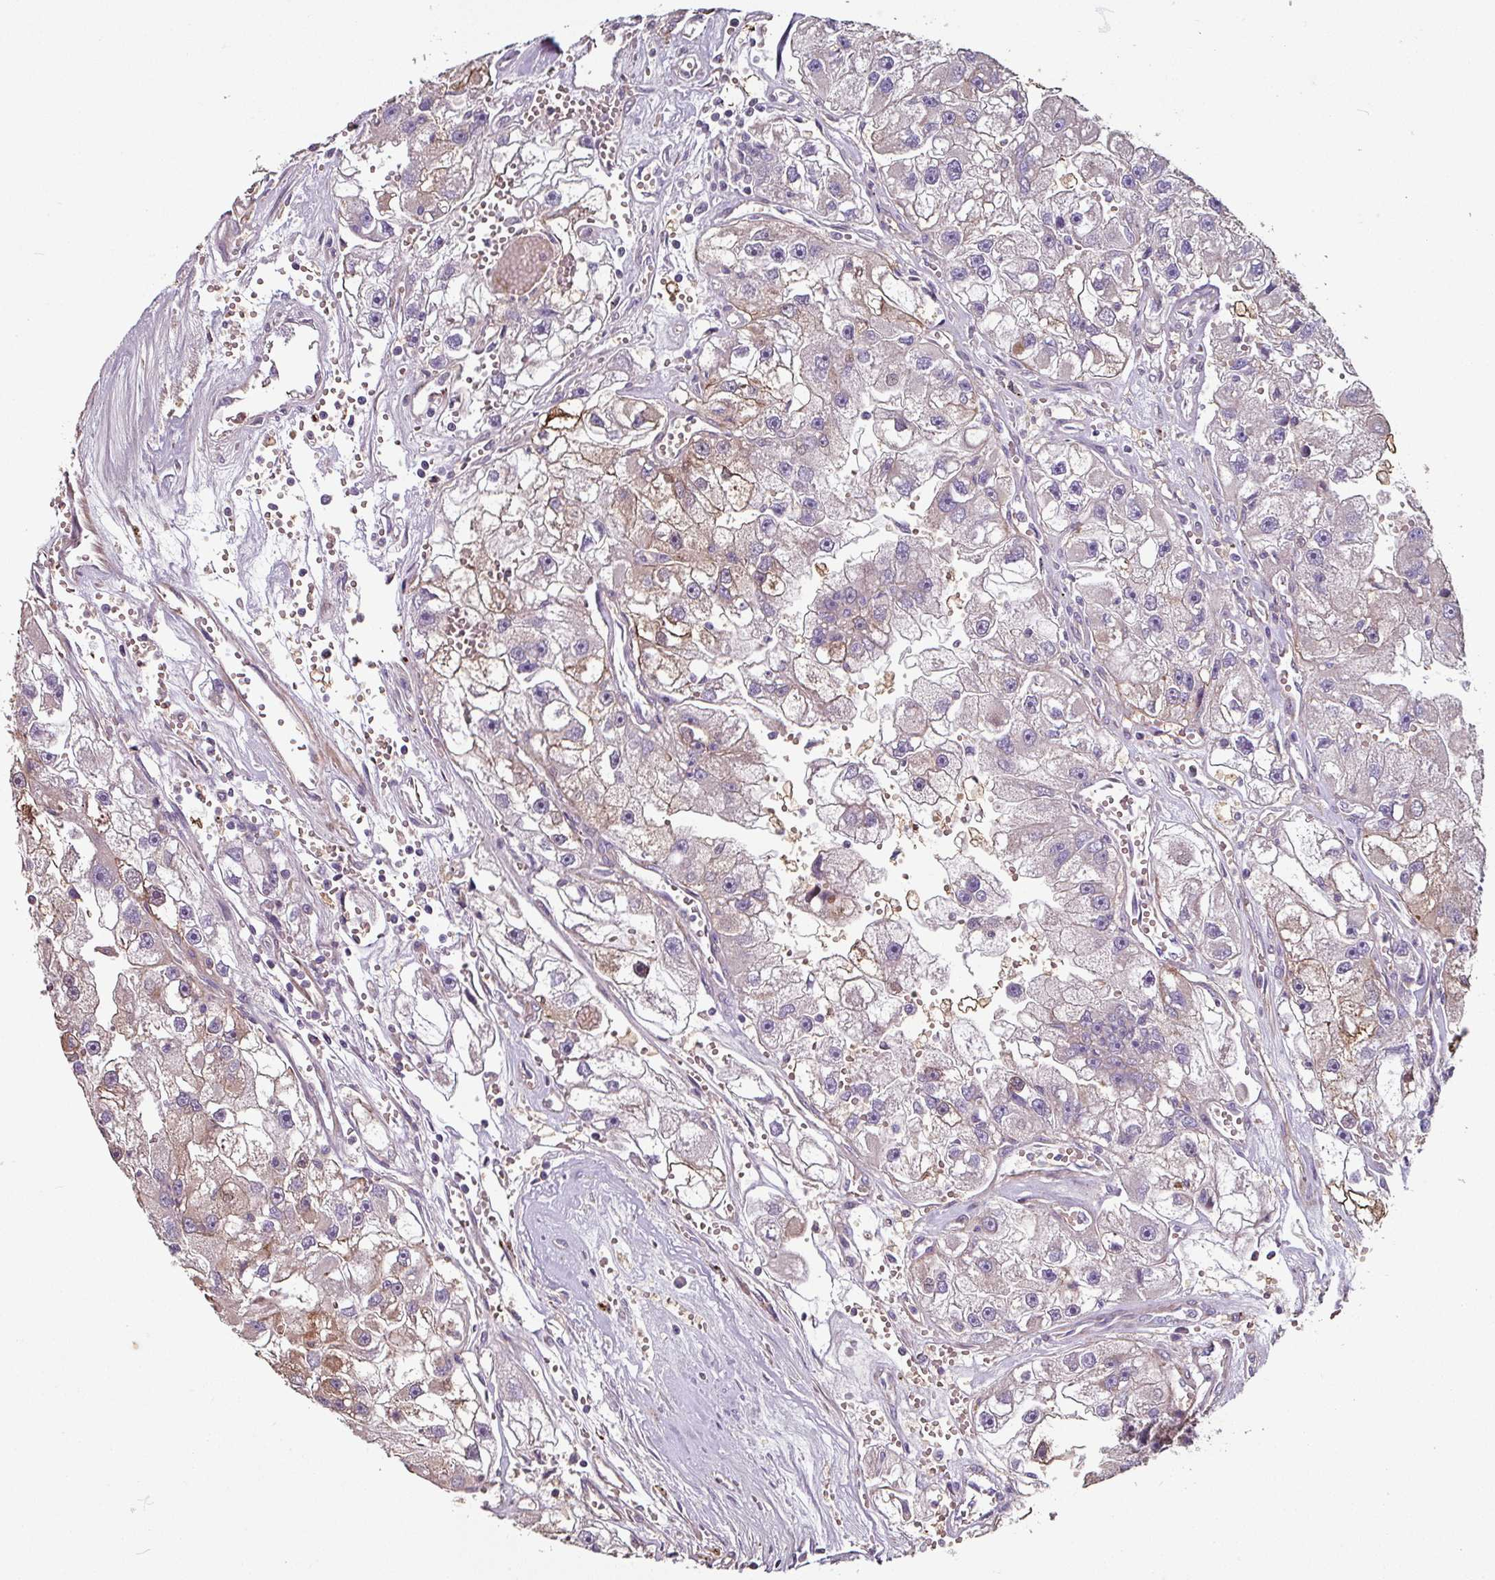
{"staining": {"intensity": "weak", "quantity": "<25%", "location": "cytoplasmic/membranous,nuclear"}, "tissue": "renal cancer", "cell_type": "Tumor cells", "image_type": "cancer", "snomed": [{"axis": "morphology", "description": "Adenocarcinoma, NOS"}, {"axis": "topography", "description": "Kidney"}], "caption": "Immunohistochemical staining of renal cancer reveals no significant positivity in tumor cells.", "gene": "ANO9", "patient": {"sex": "male", "age": 63}}